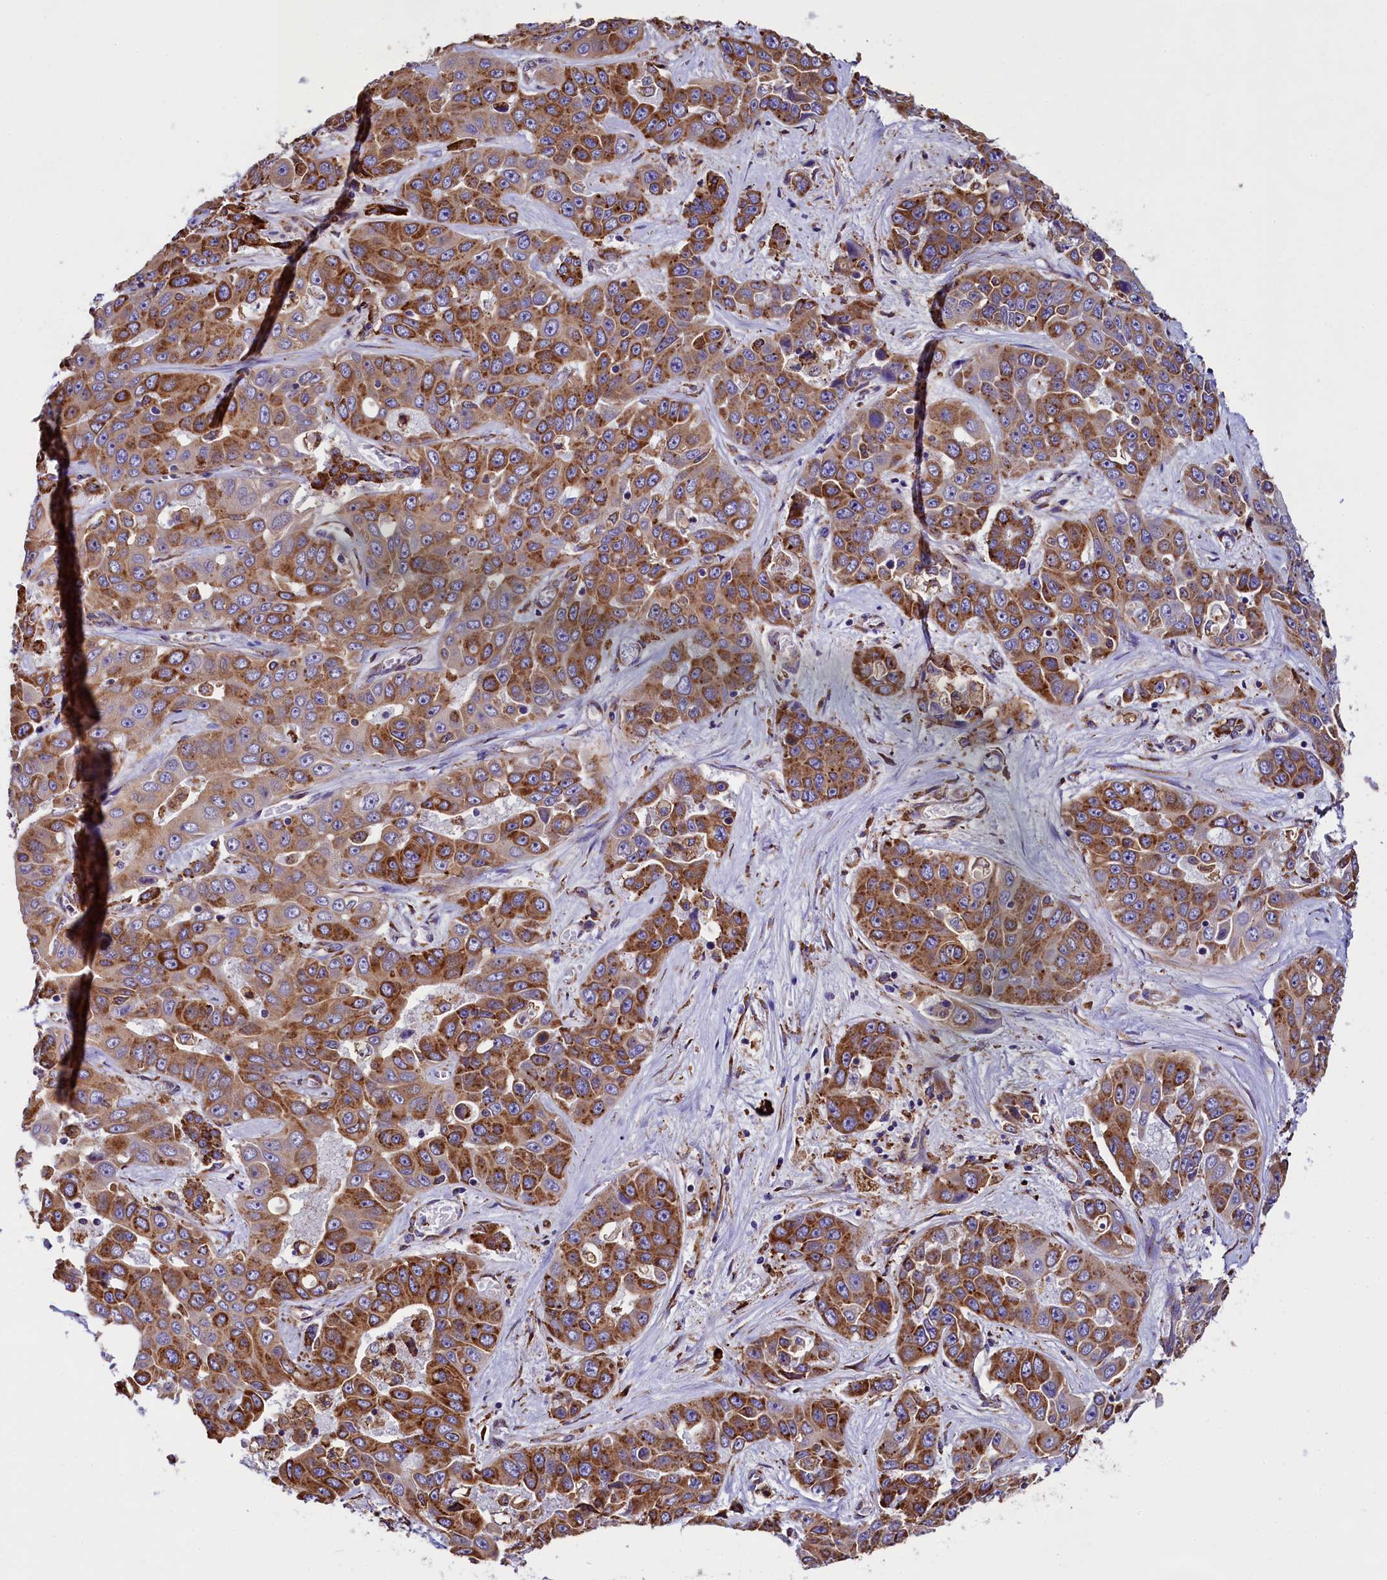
{"staining": {"intensity": "strong", "quantity": ">75%", "location": "cytoplasmic/membranous"}, "tissue": "liver cancer", "cell_type": "Tumor cells", "image_type": "cancer", "snomed": [{"axis": "morphology", "description": "Cholangiocarcinoma"}, {"axis": "topography", "description": "Liver"}], "caption": "Liver cancer was stained to show a protein in brown. There is high levels of strong cytoplasmic/membranous expression in approximately >75% of tumor cells.", "gene": "CAPS2", "patient": {"sex": "female", "age": 52}}